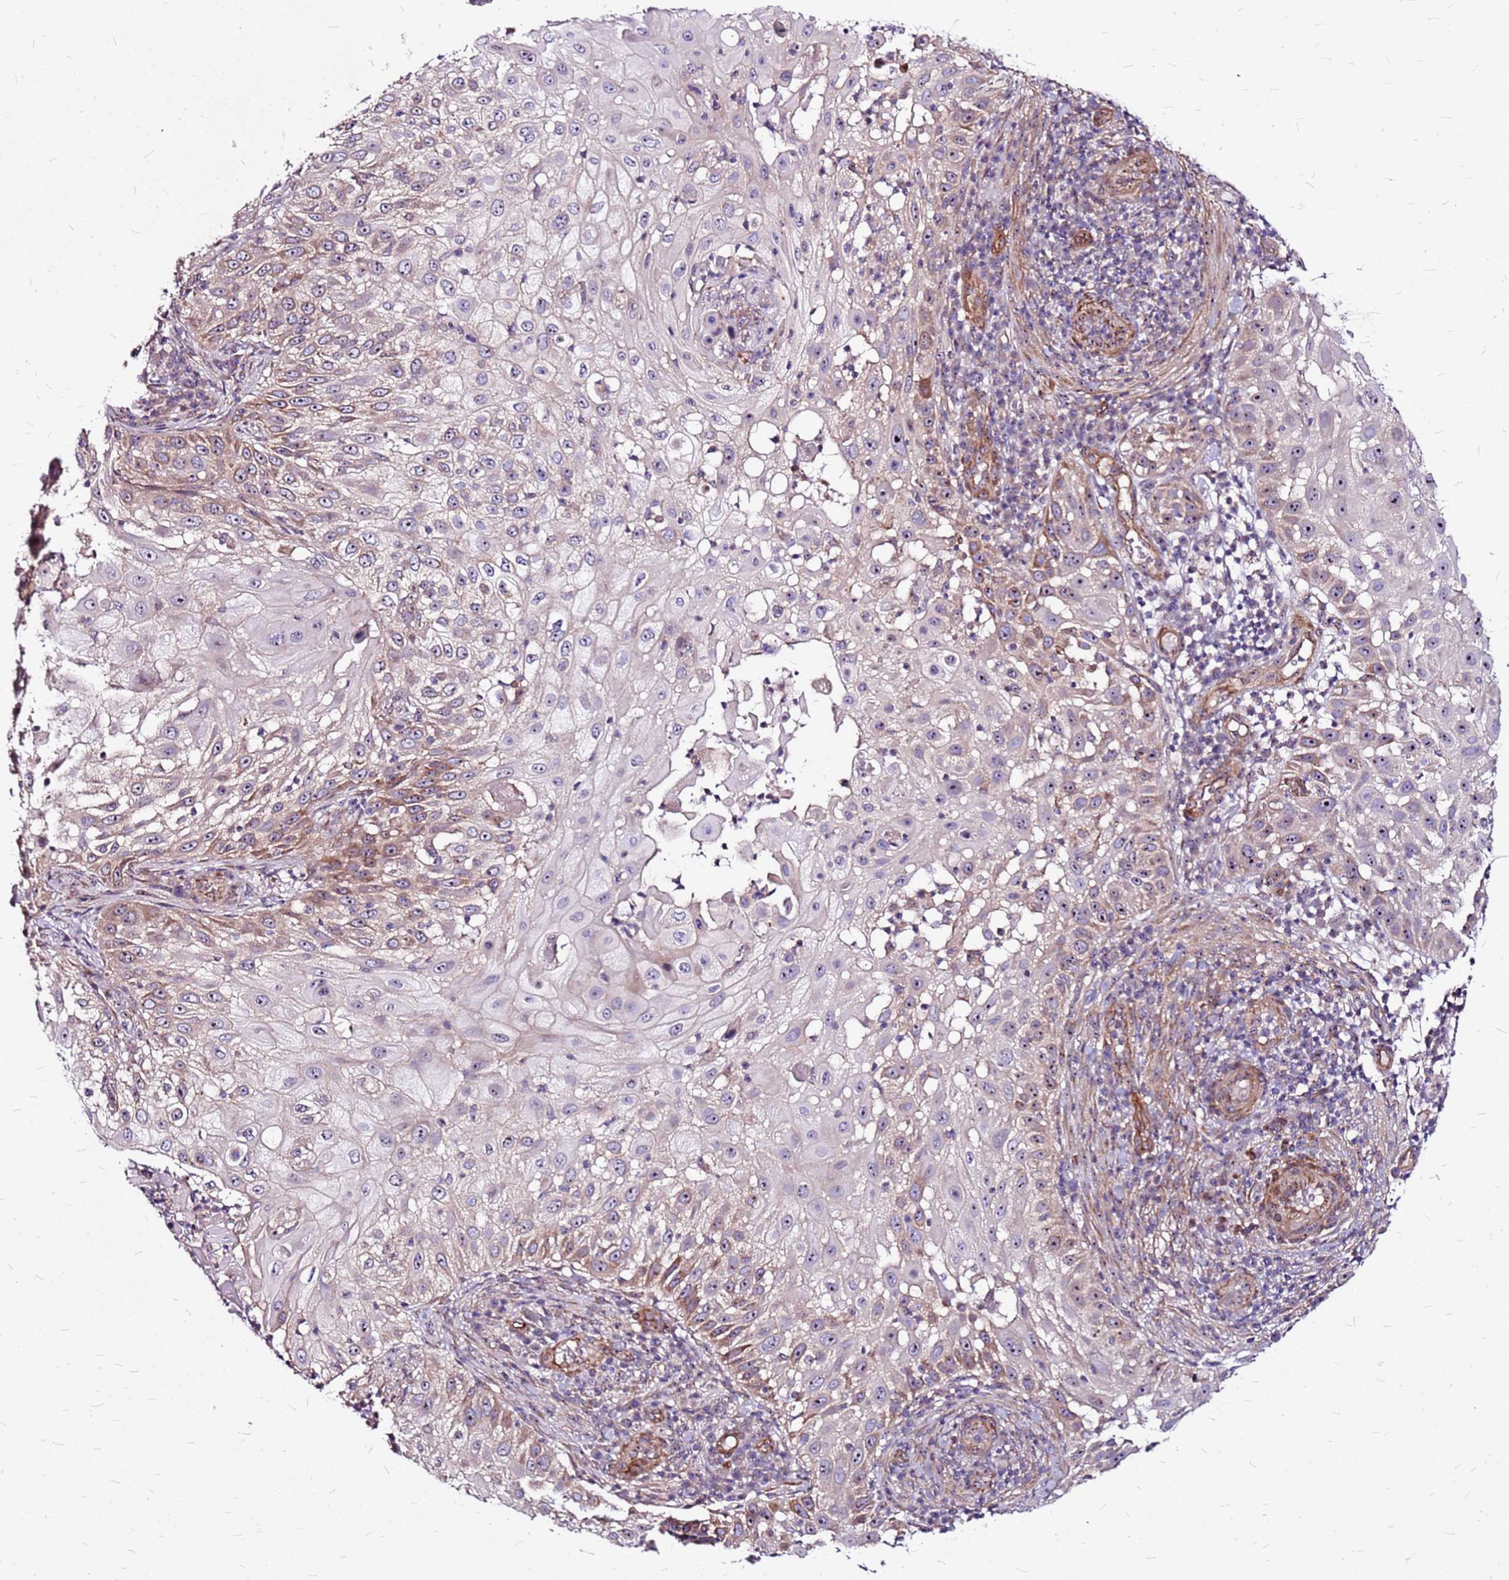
{"staining": {"intensity": "moderate", "quantity": "<25%", "location": "cytoplasmic/membranous"}, "tissue": "skin cancer", "cell_type": "Tumor cells", "image_type": "cancer", "snomed": [{"axis": "morphology", "description": "Squamous cell carcinoma, NOS"}, {"axis": "topography", "description": "Skin"}], "caption": "Squamous cell carcinoma (skin) stained with a brown dye shows moderate cytoplasmic/membranous positive expression in approximately <25% of tumor cells.", "gene": "TOPAZ1", "patient": {"sex": "female", "age": 44}}